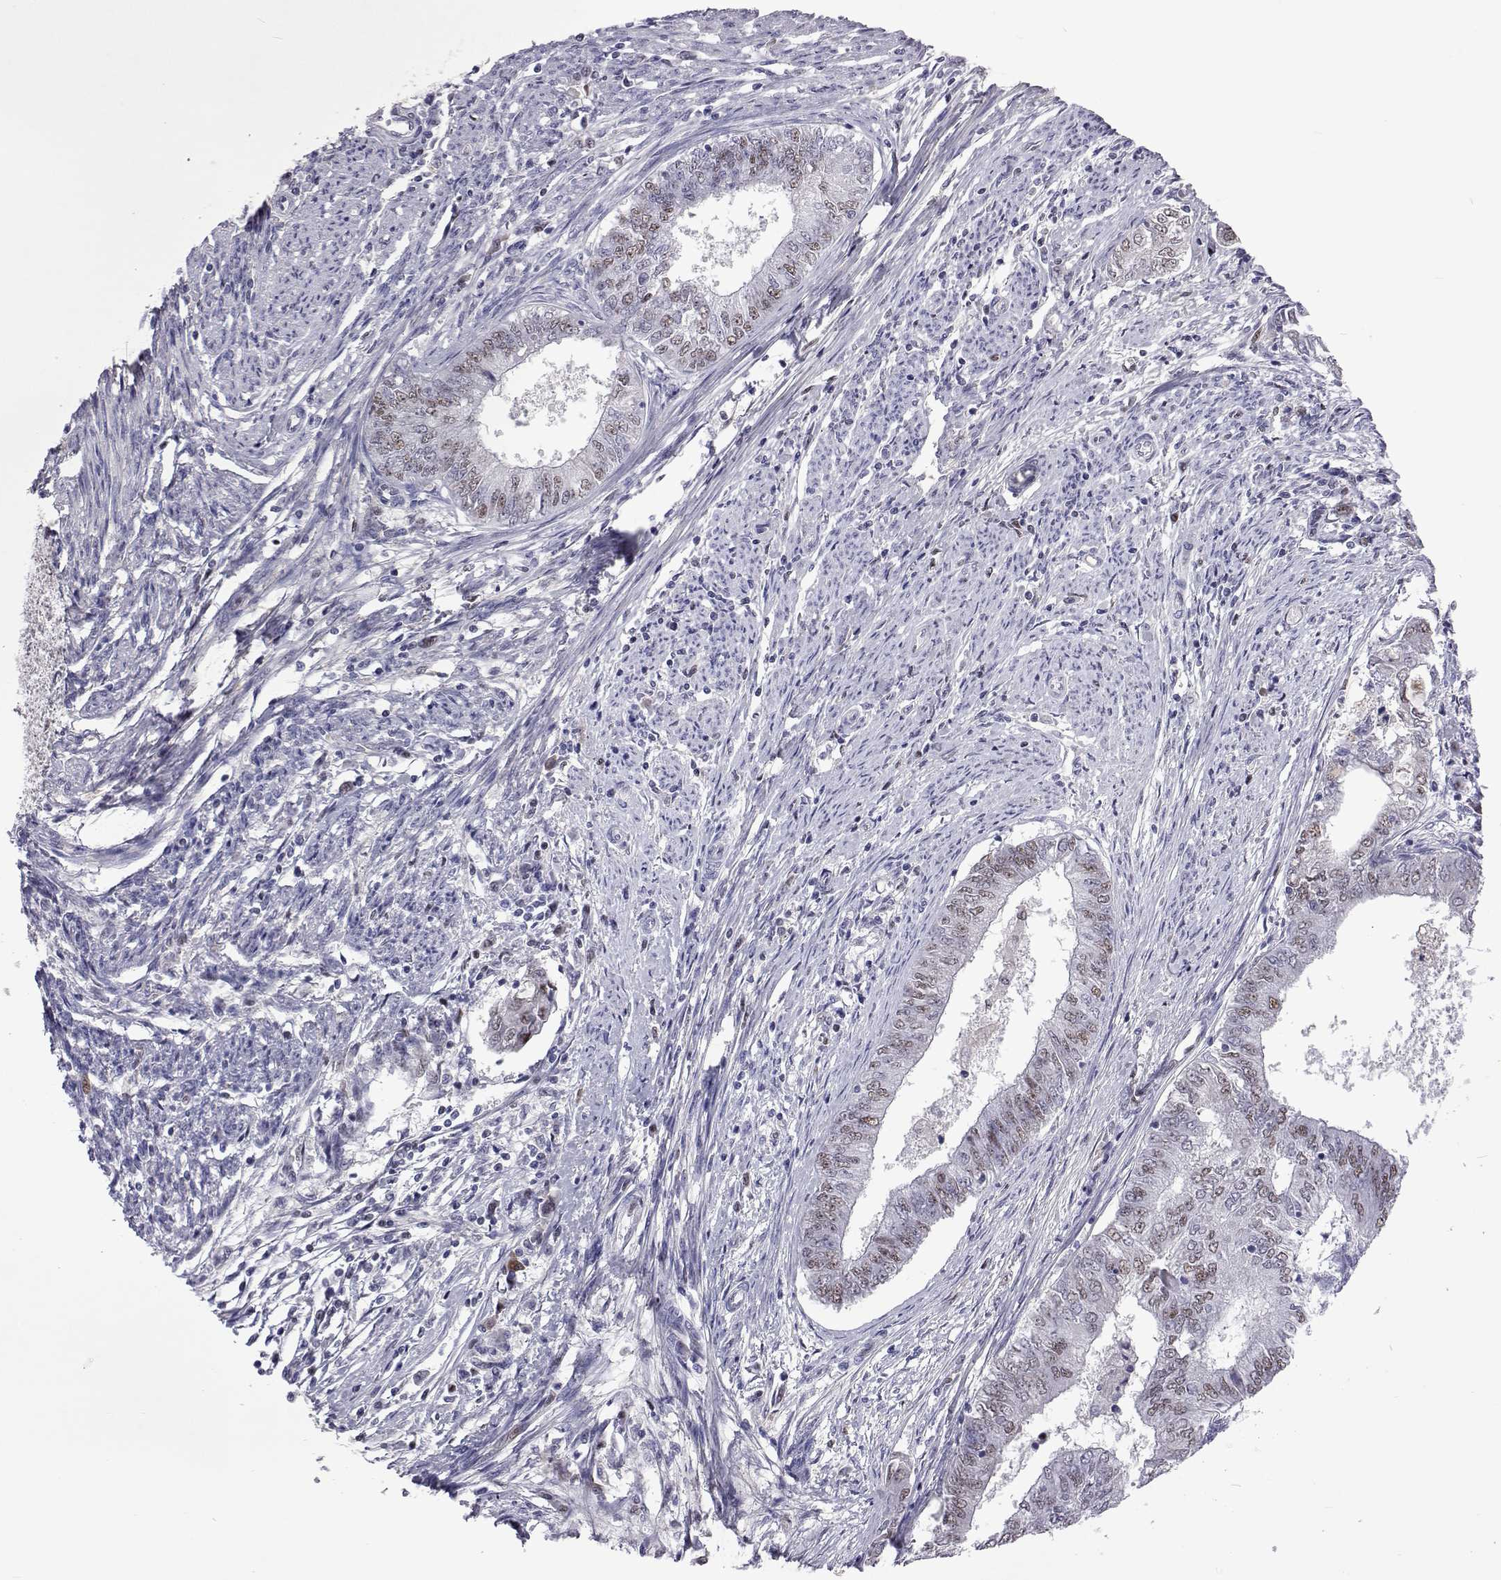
{"staining": {"intensity": "weak", "quantity": "25%-75%", "location": "nuclear"}, "tissue": "endometrial cancer", "cell_type": "Tumor cells", "image_type": "cancer", "snomed": [{"axis": "morphology", "description": "Adenocarcinoma, NOS"}, {"axis": "topography", "description": "Endometrium"}], "caption": "Adenocarcinoma (endometrial) stained for a protein (brown) shows weak nuclear positive staining in approximately 25%-75% of tumor cells.", "gene": "TCF15", "patient": {"sex": "female", "age": 62}}